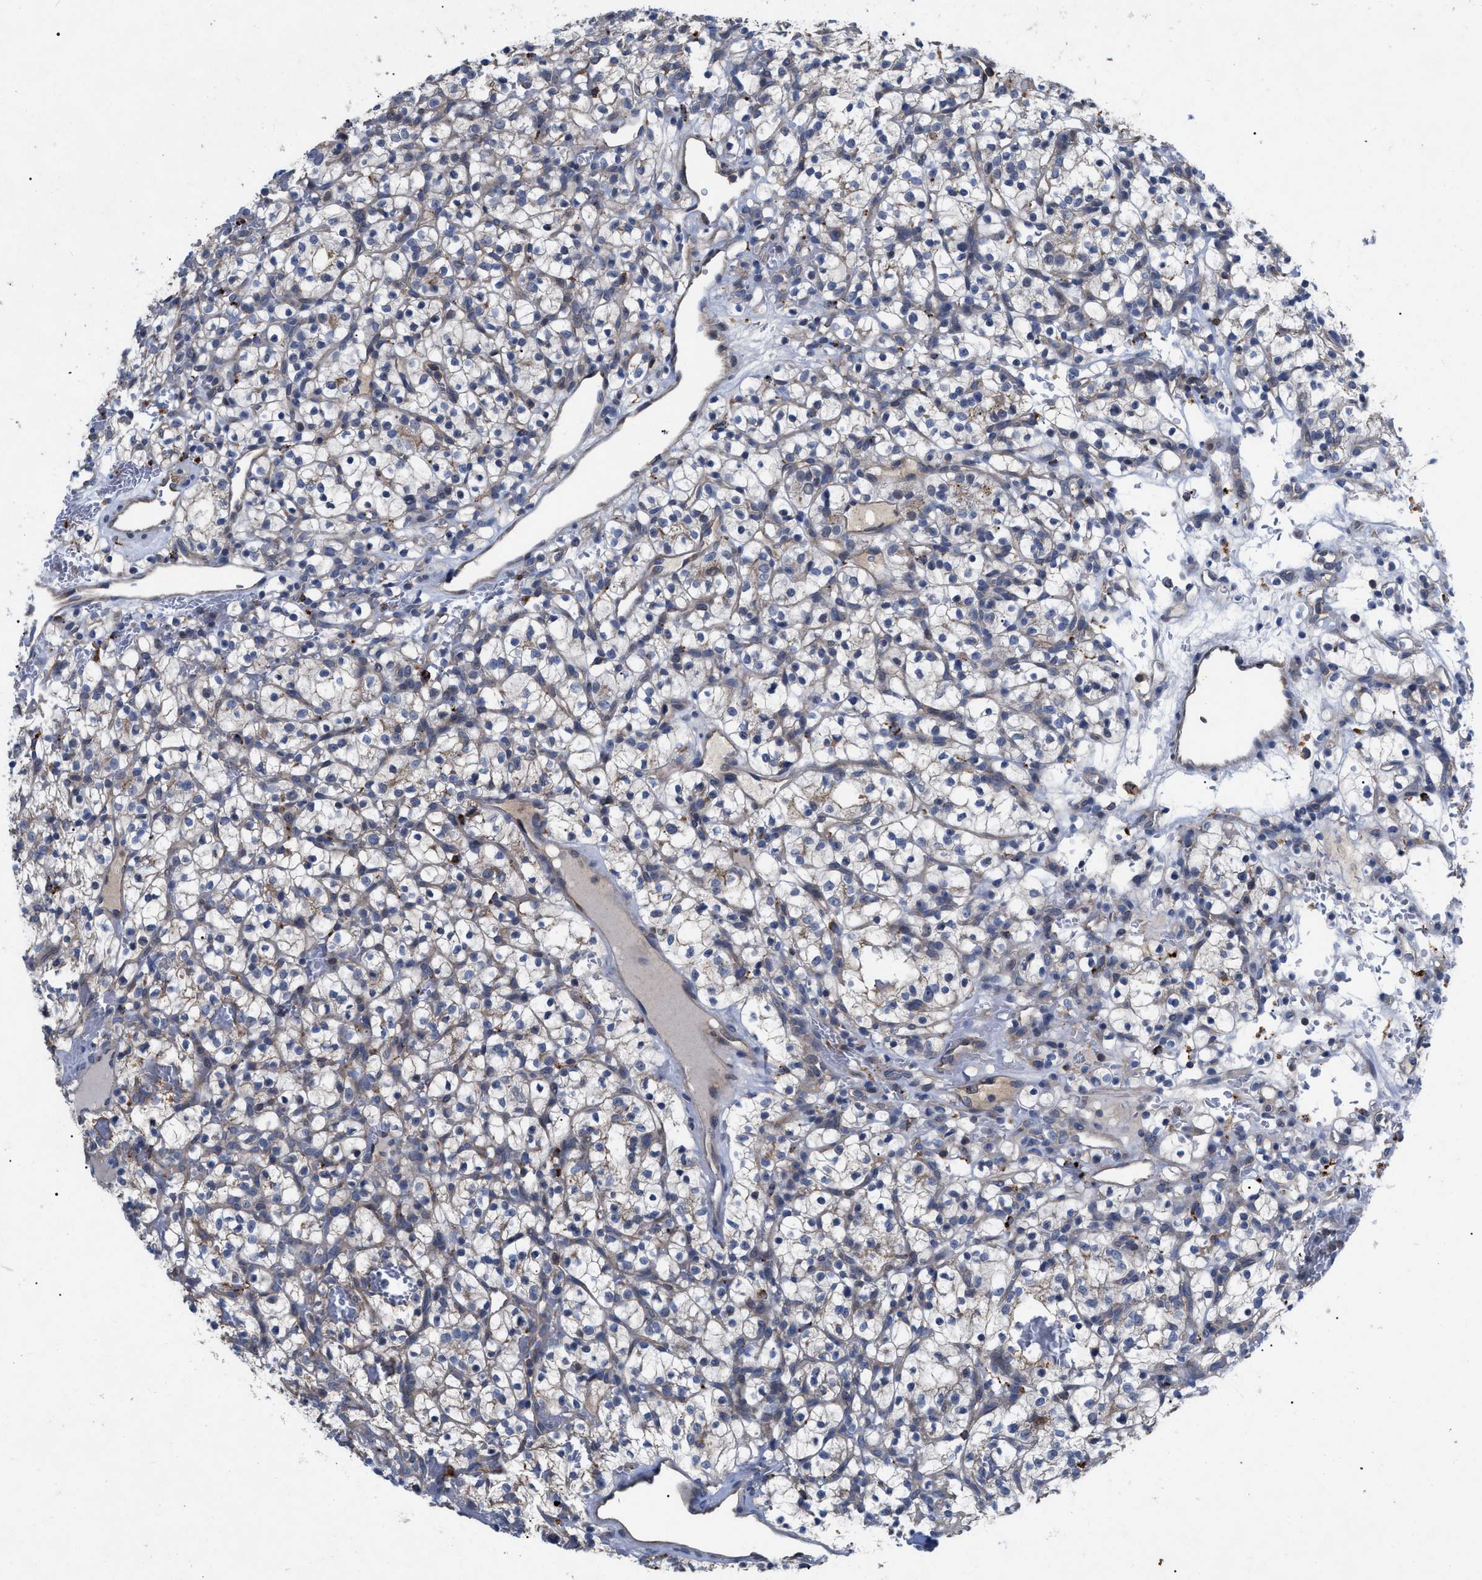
{"staining": {"intensity": "weak", "quantity": "25%-75%", "location": "cytoplasmic/membranous"}, "tissue": "renal cancer", "cell_type": "Tumor cells", "image_type": "cancer", "snomed": [{"axis": "morphology", "description": "Adenocarcinoma, NOS"}, {"axis": "topography", "description": "Kidney"}], "caption": "Protein staining displays weak cytoplasmic/membranous positivity in about 25%-75% of tumor cells in renal cancer (adenocarcinoma).", "gene": "FAM171A2", "patient": {"sex": "female", "age": 57}}